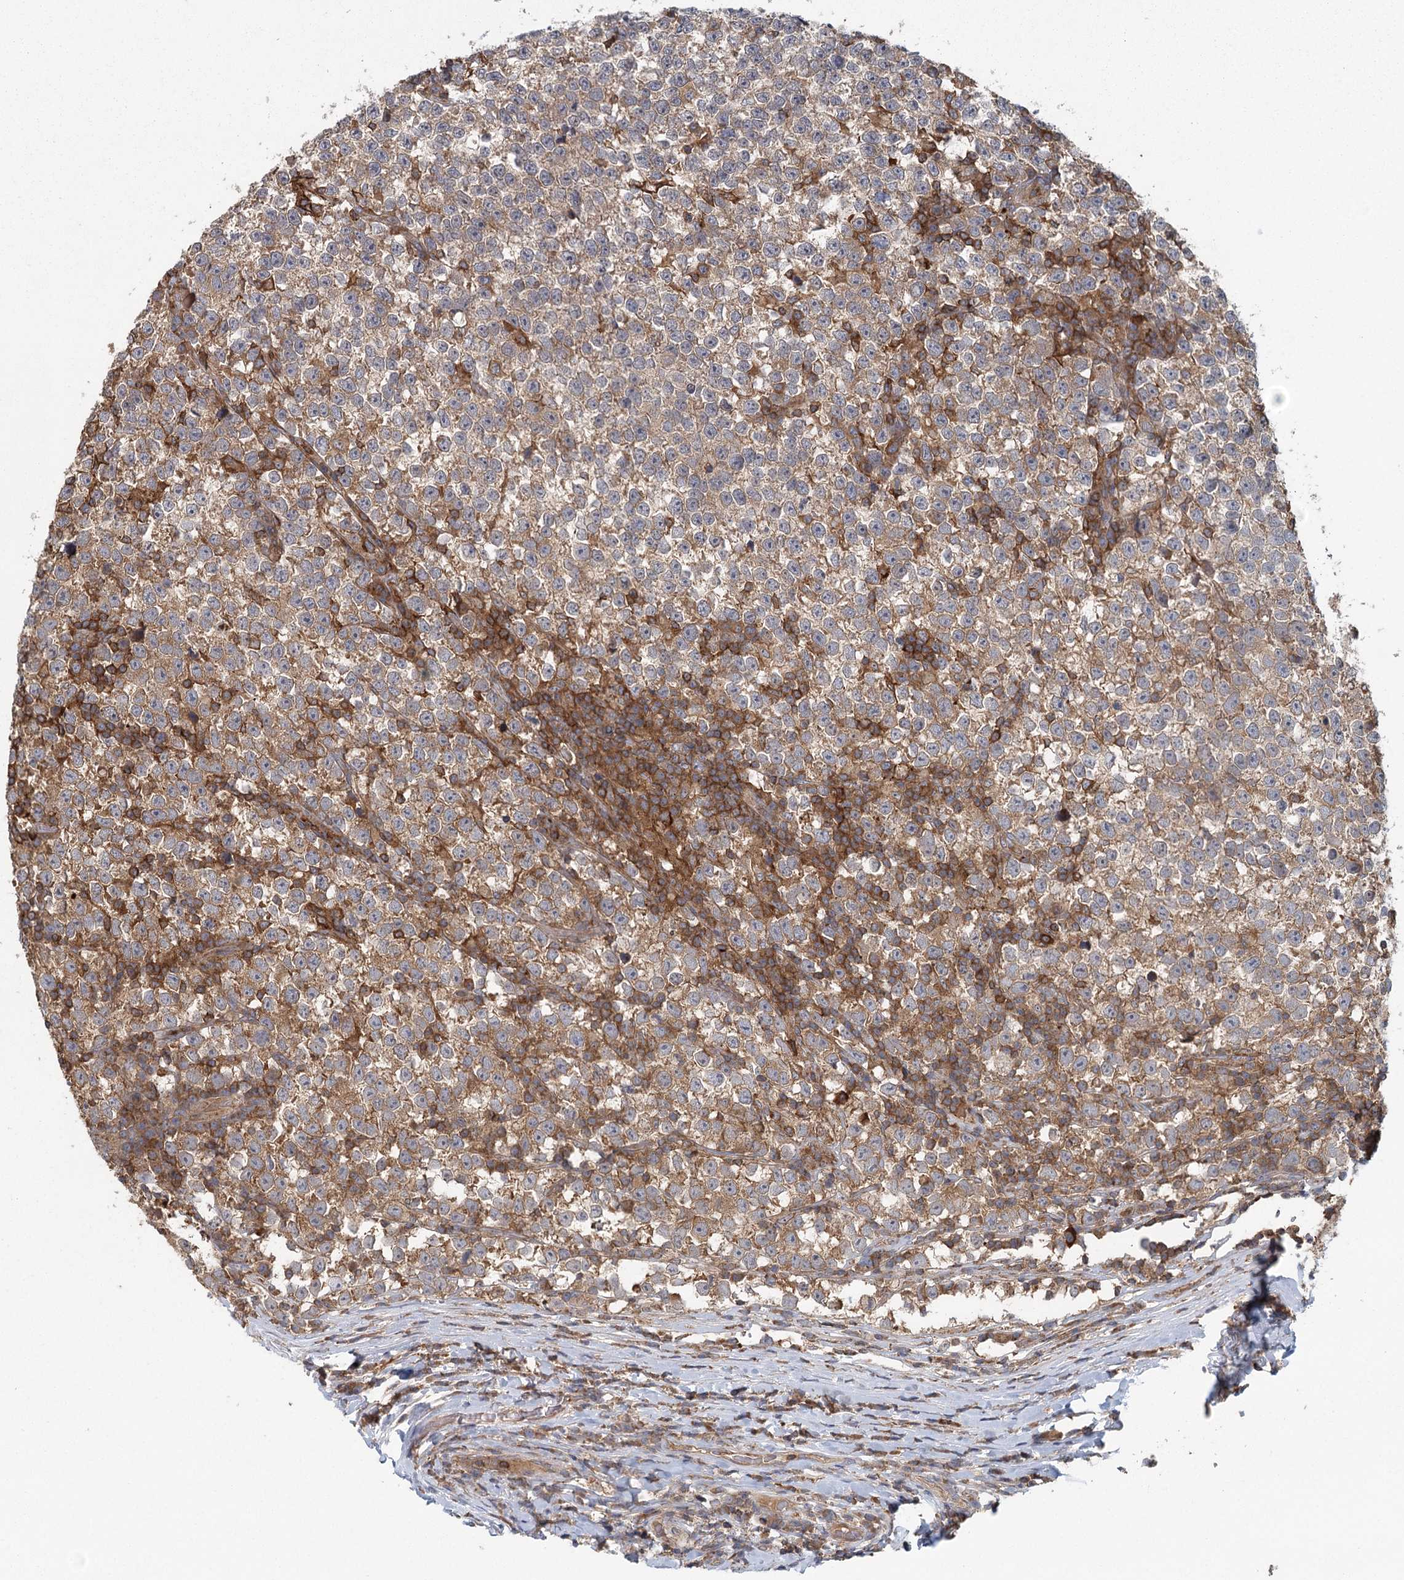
{"staining": {"intensity": "weak", "quantity": ">75%", "location": "cytoplasmic/membranous"}, "tissue": "testis cancer", "cell_type": "Tumor cells", "image_type": "cancer", "snomed": [{"axis": "morphology", "description": "Normal tissue, NOS"}, {"axis": "morphology", "description": "Seminoma, NOS"}, {"axis": "topography", "description": "Testis"}], "caption": "Testis seminoma was stained to show a protein in brown. There is low levels of weak cytoplasmic/membranous expression in about >75% of tumor cells.", "gene": "PLEKHA7", "patient": {"sex": "male", "age": 43}}